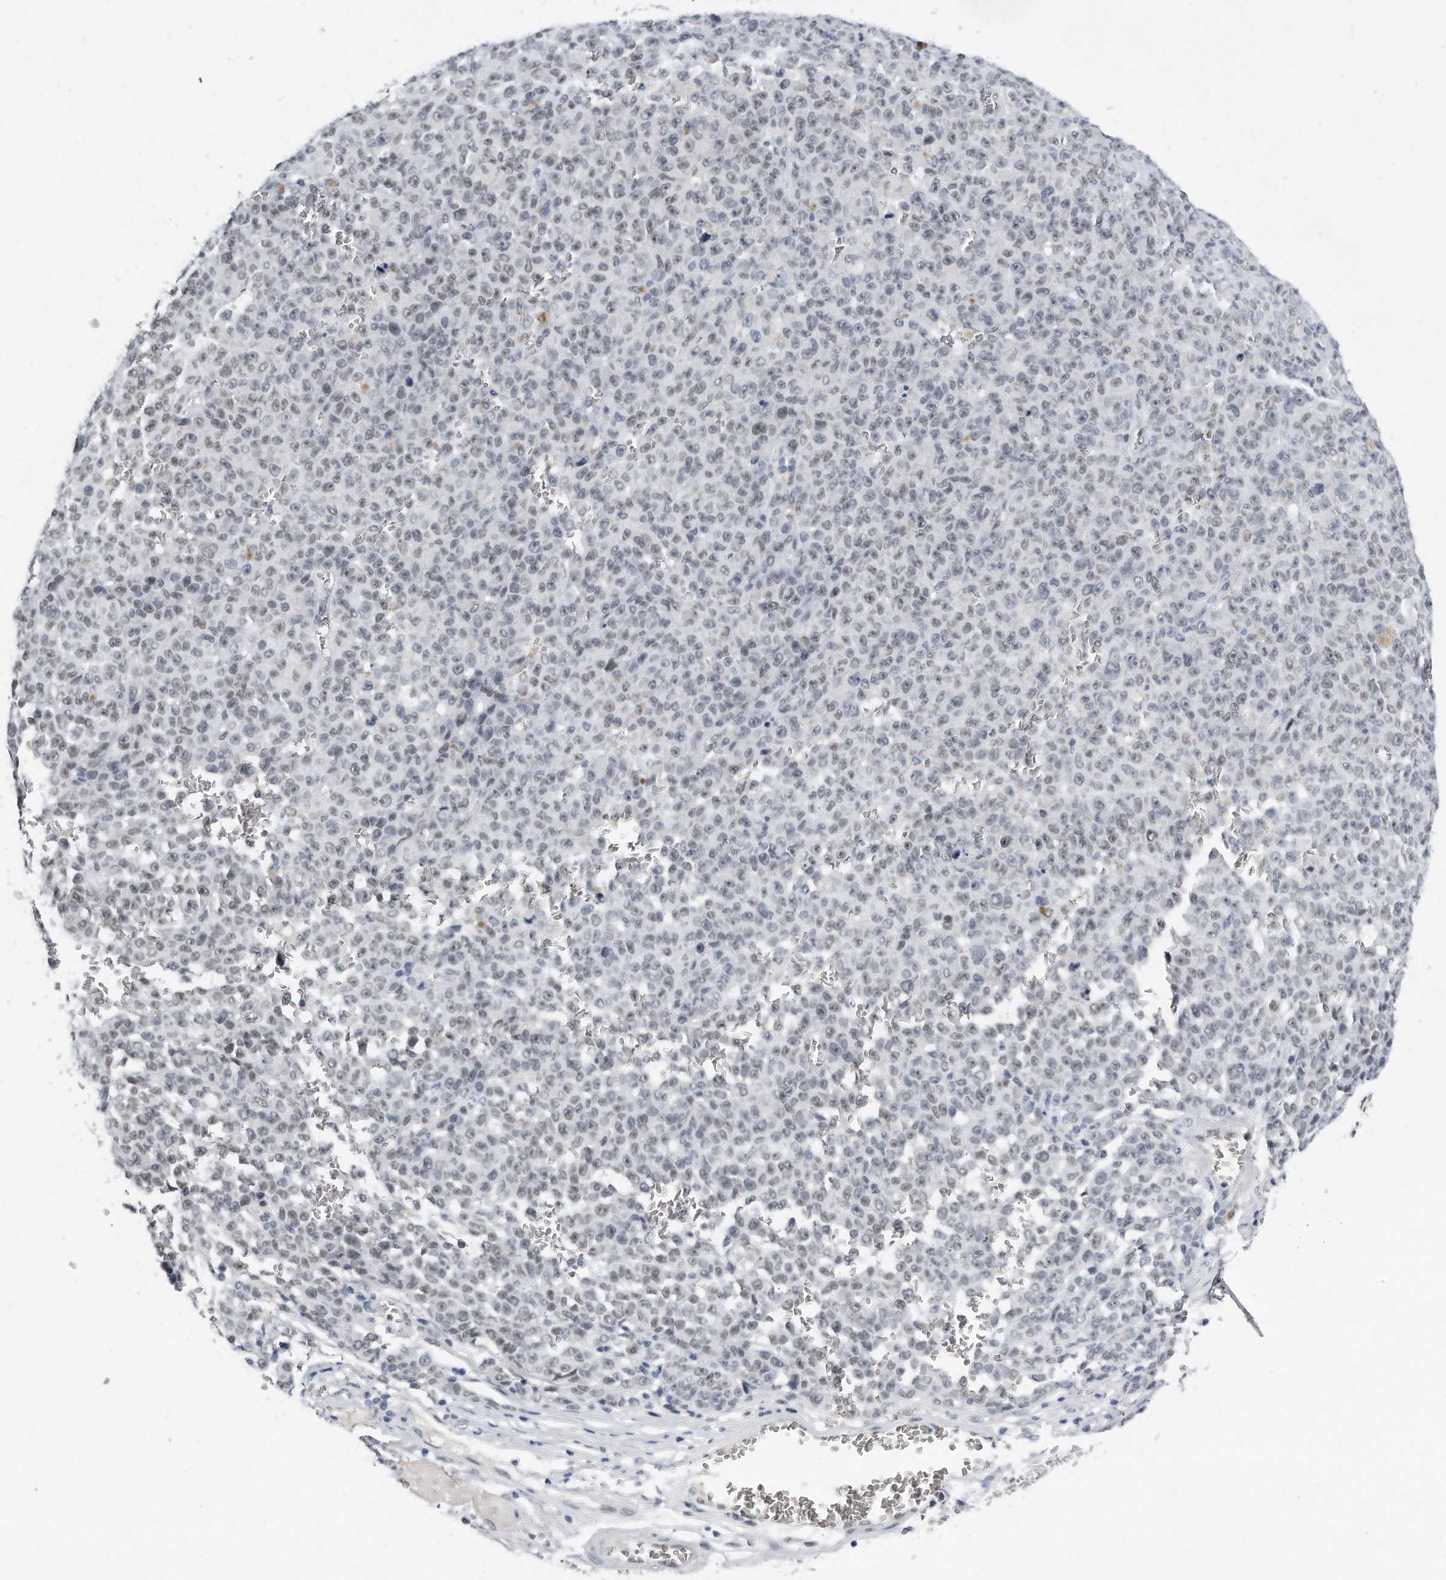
{"staining": {"intensity": "weak", "quantity": "25%-75%", "location": "nuclear"}, "tissue": "melanoma", "cell_type": "Tumor cells", "image_type": "cancer", "snomed": [{"axis": "morphology", "description": "Malignant melanoma, NOS"}, {"axis": "topography", "description": "Skin"}], "caption": "DAB (3,3'-diaminobenzidine) immunohistochemical staining of melanoma exhibits weak nuclear protein expression in approximately 25%-75% of tumor cells.", "gene": "CTBP2", "patient": {"sex": "female", "age": 82}}